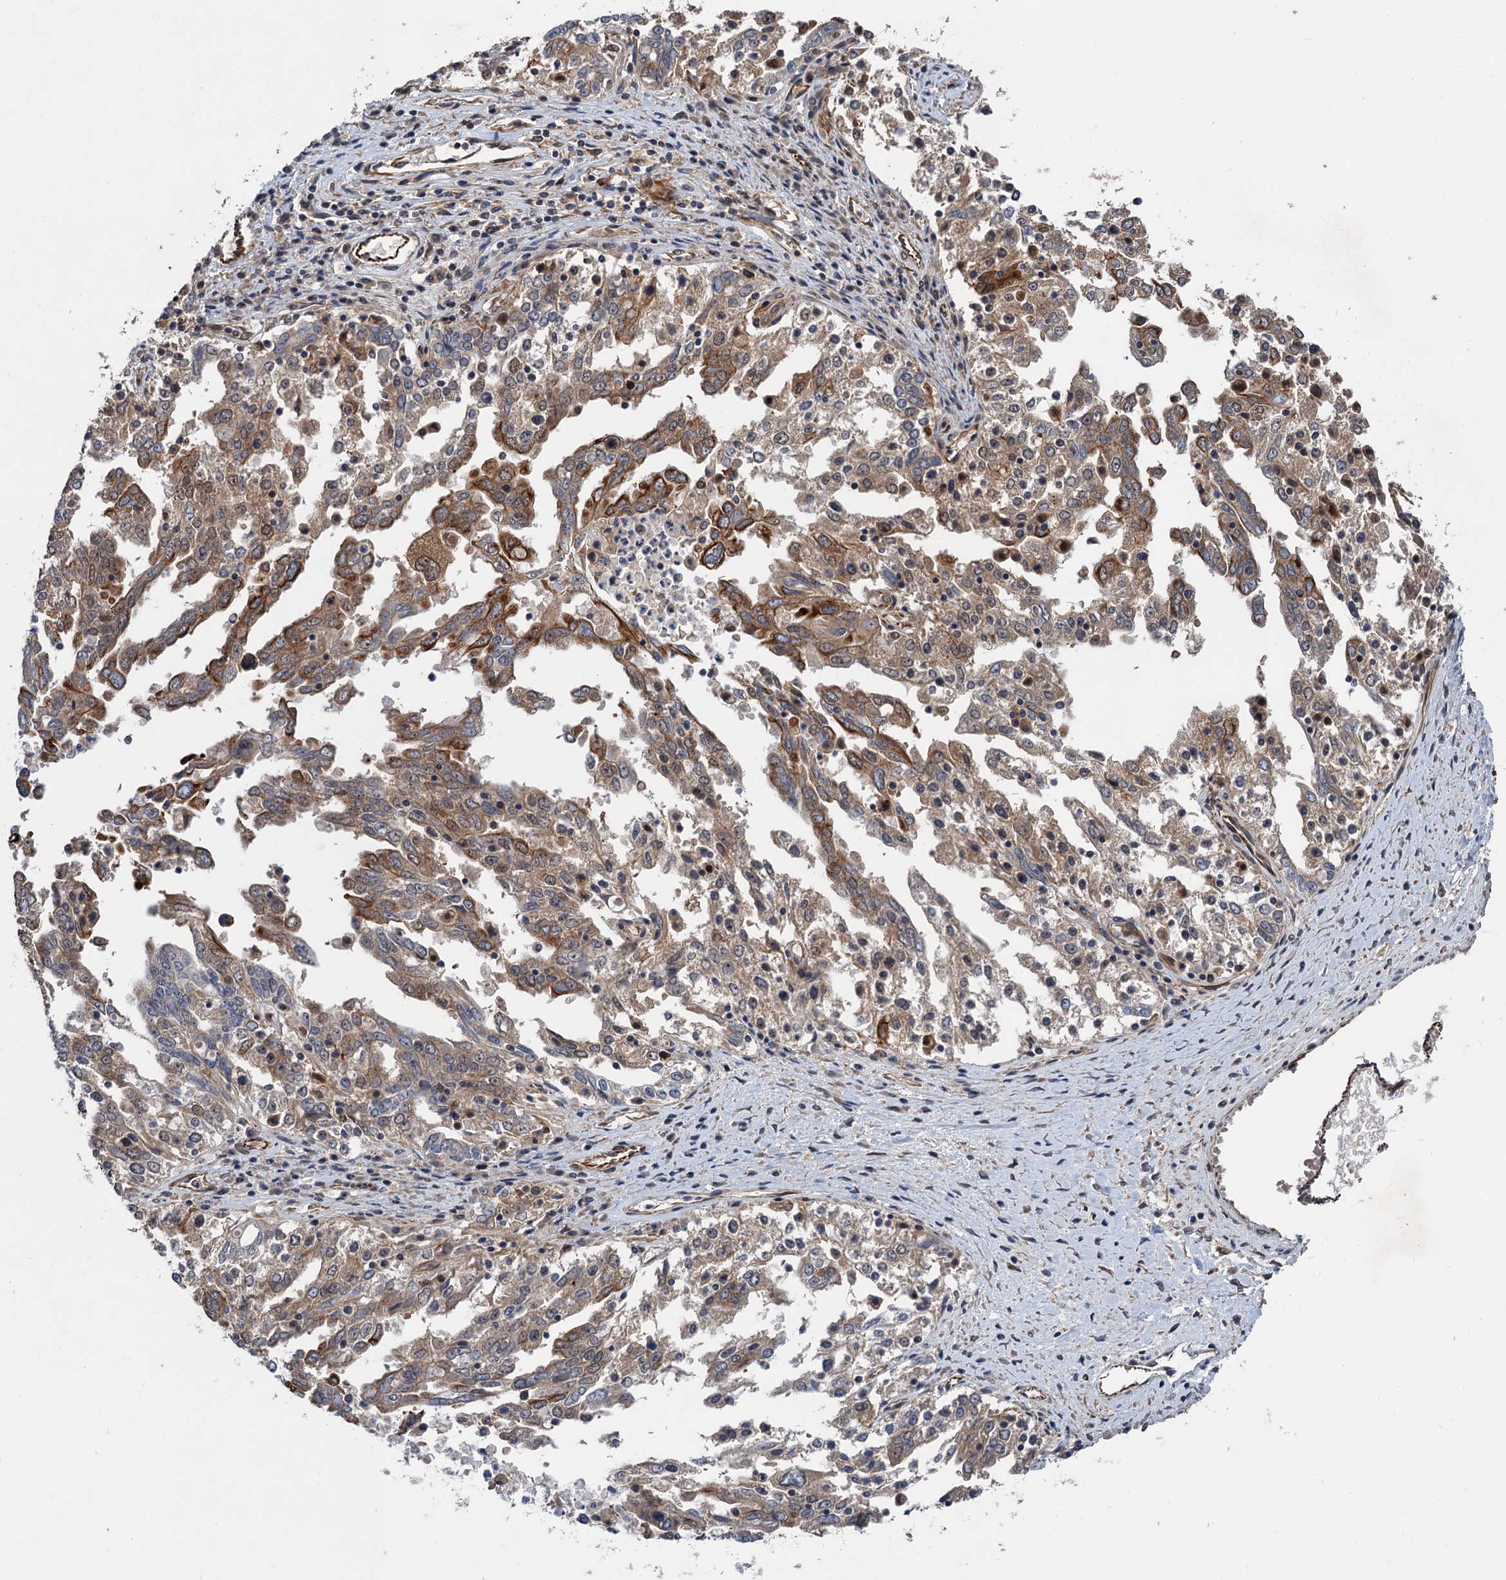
{"staining": {"intensity": "moderate", "quantity": "25%-75%", "location": "cytoplasmic/membranous"}, "tissue": "ovarian cancer", "cell_type": "Tumor cells", "image_type": "cancer", "snomed": [{"axis": "morphology", "description": "Carcinoma, endometroid"}, {"axis": "topography", "description": "Ovary"}], "caption": "Endometroid carcinoma (ovarian) tissue displays moderate cytoplasmic/membranous positivity in about 25%-75% of tumor cells, visualized by immunohistochemistry. (IHC, brightfield microscopy, high magnification).", "gene": "TTC31", "patient": {"sex": "female", "age": 62}}